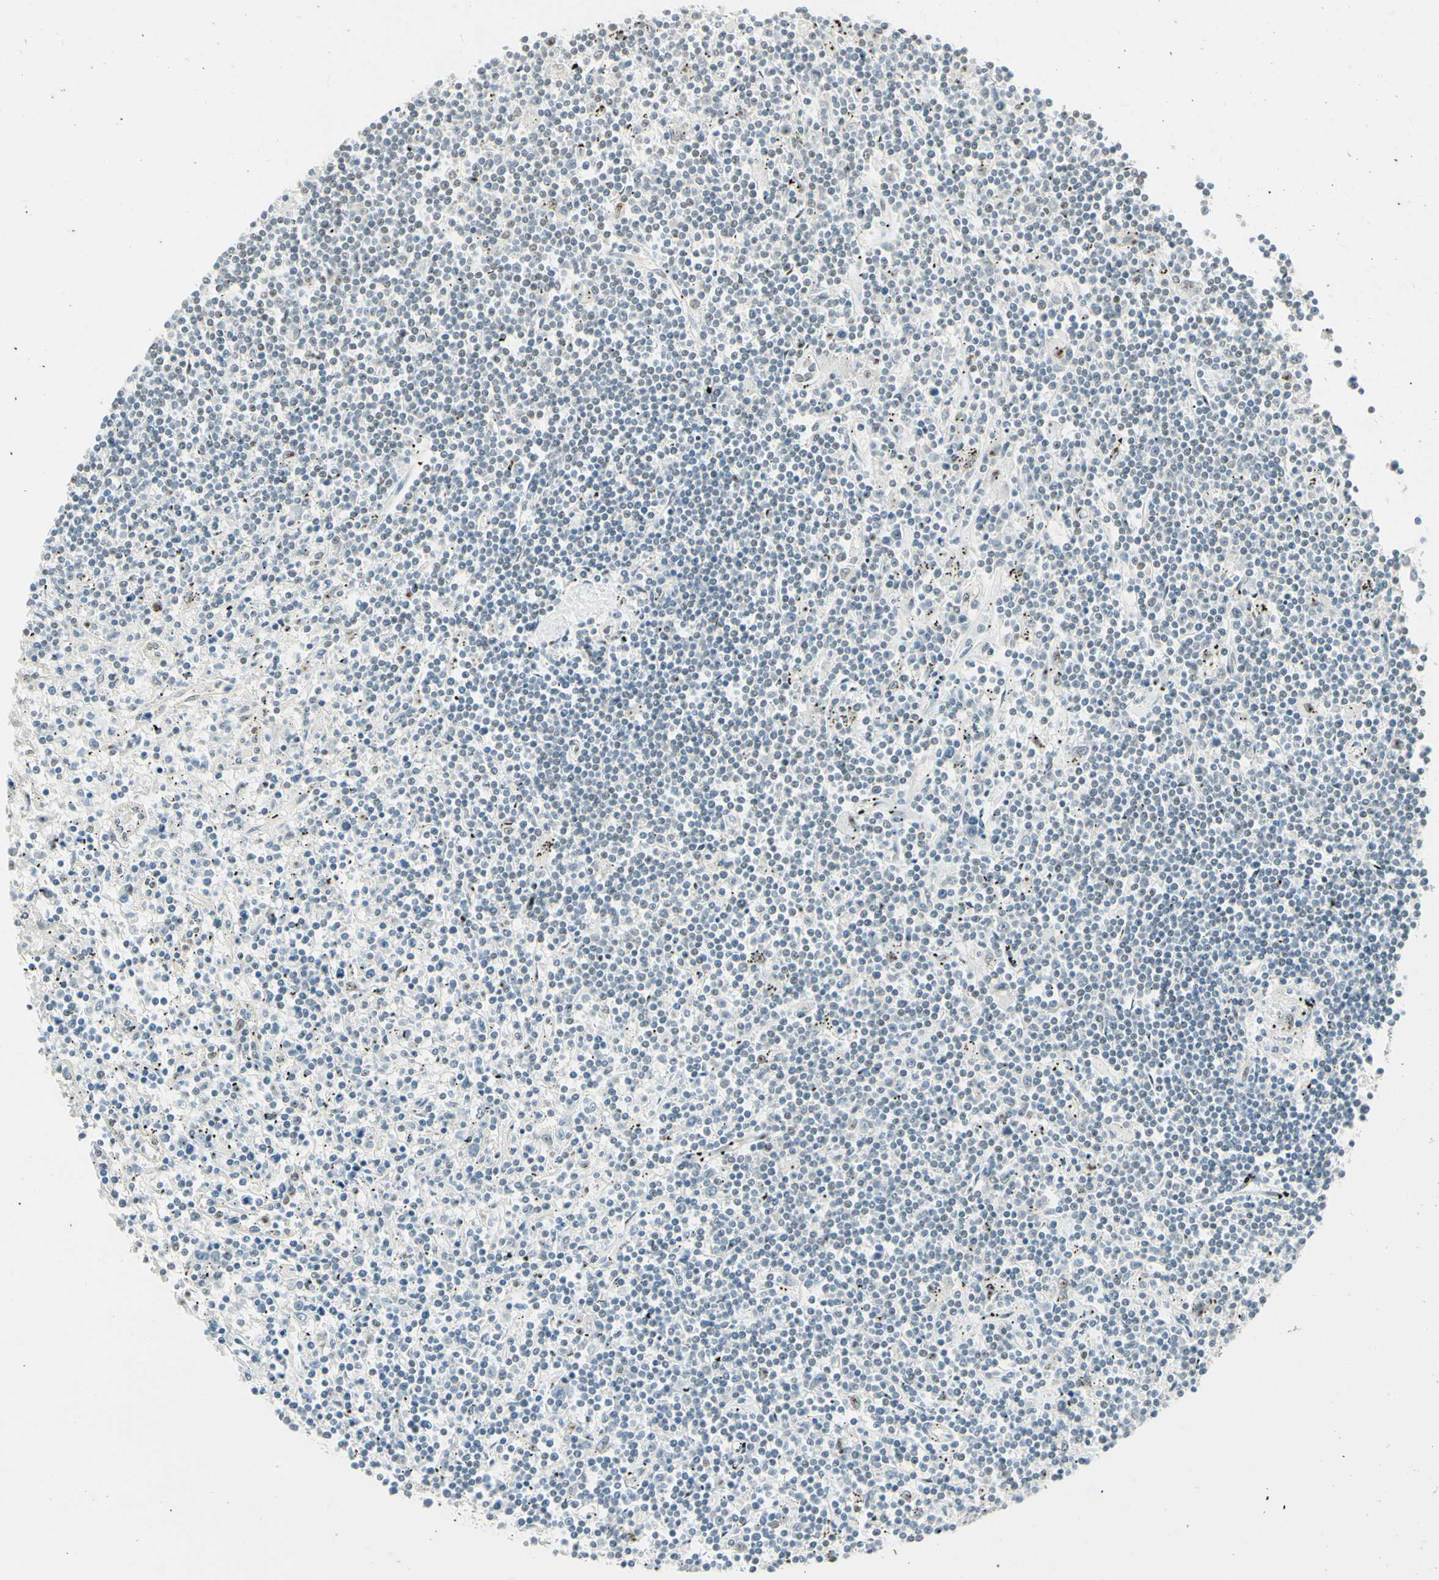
{"staining": {"intensity": "negative", "quantity": "none", "location": "none"}, "tissue": "lymphoma", "cell_type": "Tumor cells", "image_type": "cancer", "snomed": [{"axis": "morphology", "description": "Malignant lymphoma, non-Hodgkin's type, Low grade"}, {"axis": "topography", "description": "Spleen"}], "caption": "An immunohistochemistry (IHC) image of lymphoma is shown. There is no staining in tumor cells of lymphoma.", "gene": "NELFE", "patient": {"sex": "male", "age": 76}}